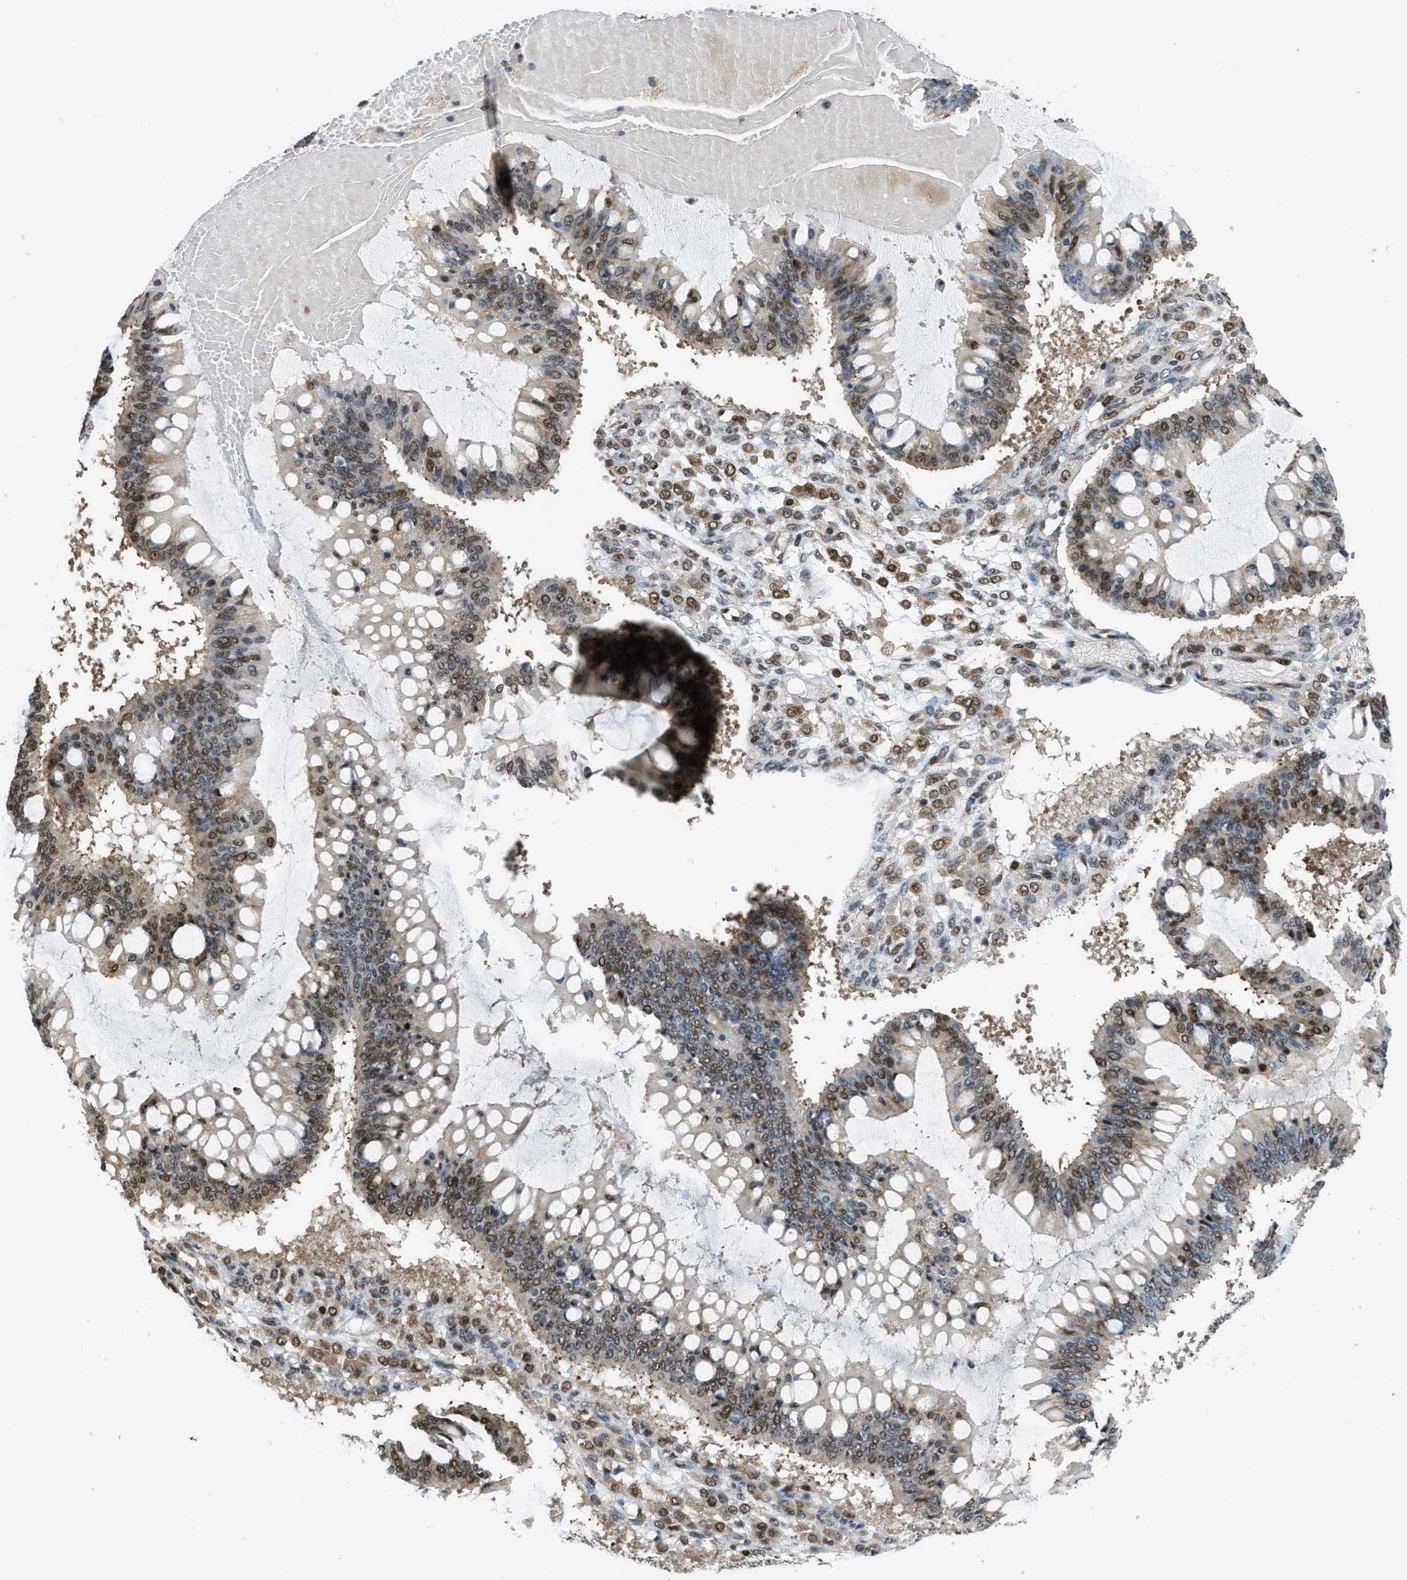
{"staining": {"intensity": "moderate", "quantity": "25%-75%", "location": "nuclear"}, "tissue": "ovarian cancer", "cell_type": "Tumor cells", "image_type": "cancer", "snomed": [{"axis": "morphology", "description": "Cystadenocarcinoma, mucinous, NOS"}, {"axis": "topography", "description": "Ovary"}], "caption": "Immunohistochemical staining of ovarian mucinous cystadenocarcinoma exhibits medium levels of moderate nuclear staining in approximately 25%-75% of tumor cells. (Stains: DAB (3,3'-diaminobenzidine) in brown, nuclei in blue, Microscopy: brightfield microscopy at high magnification).", "gene": "TNPO1", "patient": {"sex": "female", "age": 73}}